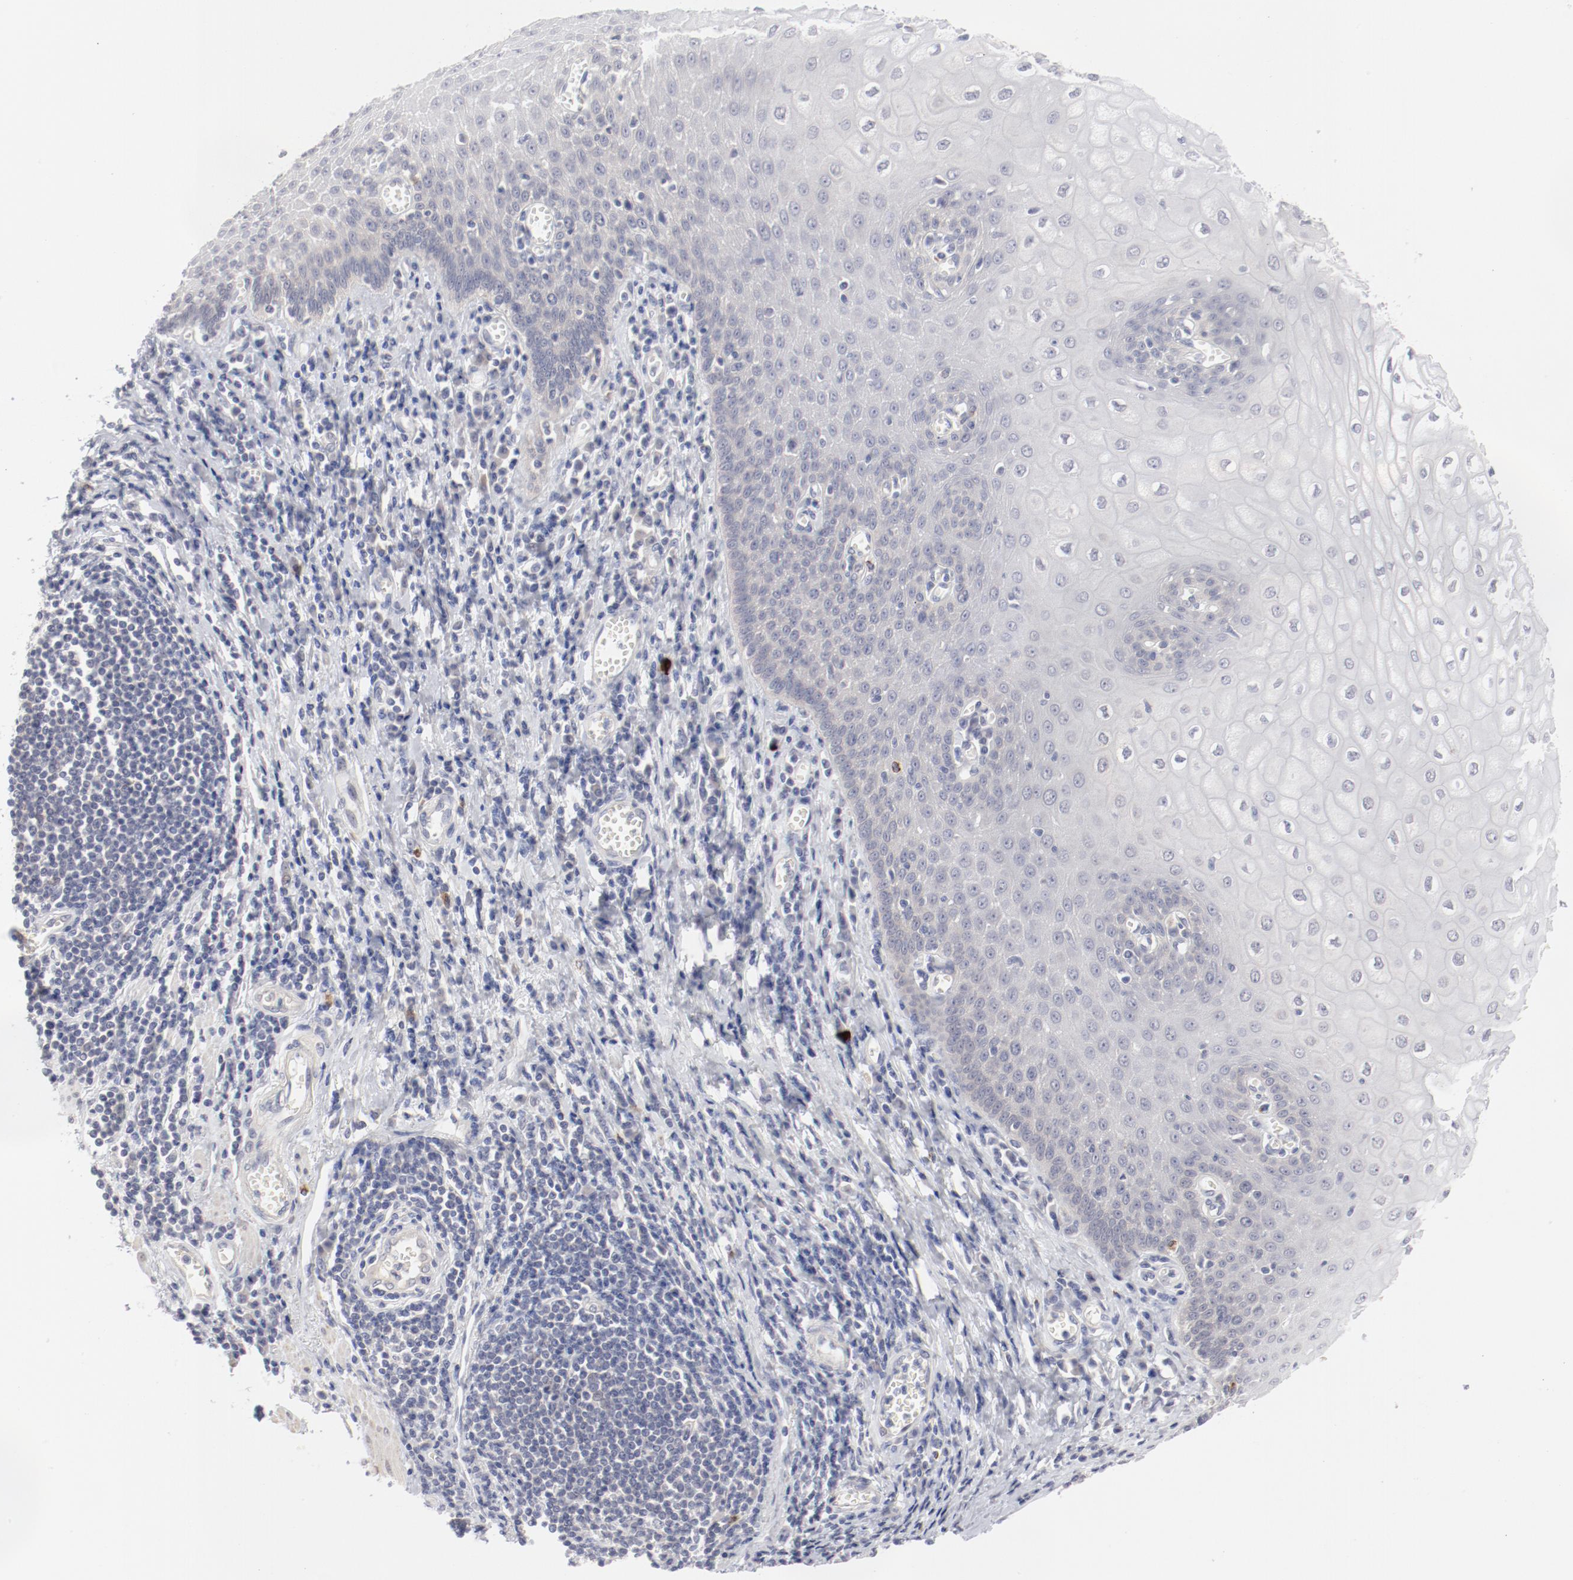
{"staining": {"intensity": "negative", "quantity": "none", "location": "none"}, "tissue": "esophagus", "cell_type": "Squamous epithelial cells", "image_type": "normal", "snomed": [{"axis": "morphology", "description": "Normal tissue, NOS"}, {"axis": "morphology", "description": "Squamous cell carcinoma, NOS"}, {"axis": "topography", "description": "Esophagus"}], "caption": "Immunohistochemical staining of benign esophagus exhibits no significant positivity in squamous epithelial cells. The staining is performed using DAB (3,3'-diaminobenzidine) brown chromogen with nuclei counter-stained in using hematoxylin.", "gene": "SH3BGR", "patient": {"sex": "male", "age": 65}}